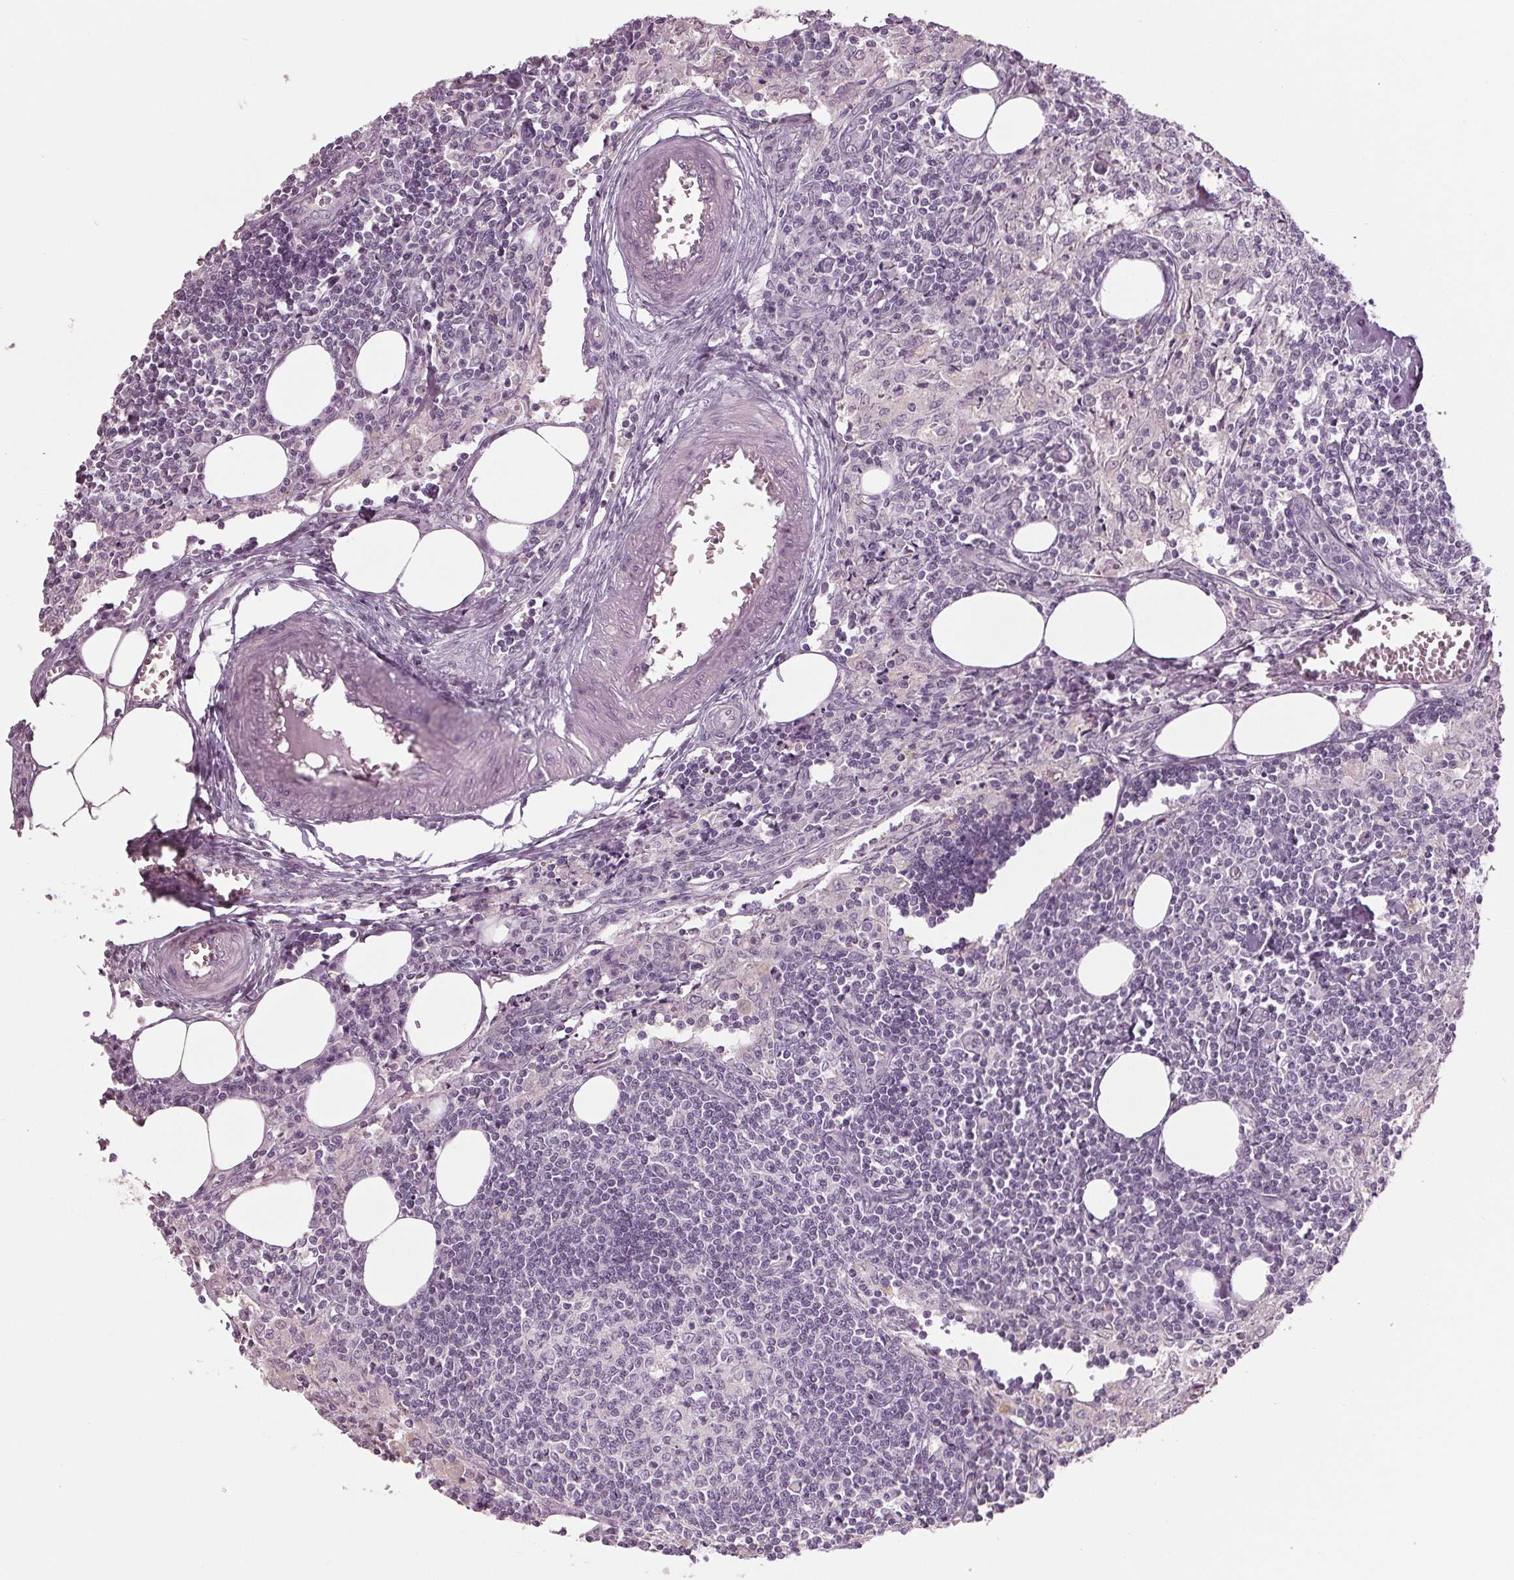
{"staining": {"intensity": "negative", "quantity": "none", "location": "none"}, "tissue": "lymph node", "cell_type": "Germinal center cells", "image_type": "normal", "snomed": [{"axis": "morphology", "description": "Normal tissue, NOS"}, {"axis": "topography", "description": "Lymph node"}], "caption": "Immunohistochemistry micrograph of unremarkable lymph node stained for a protein (brown), which shows no positivity in germinal center cells. (DAB (3,3'-diaminobenzidine) immunohistochemistry (IHC) with hematoxylin counter stain).", "gene": "TNNC2", "patient": {"sex": "male", "age": 55}}